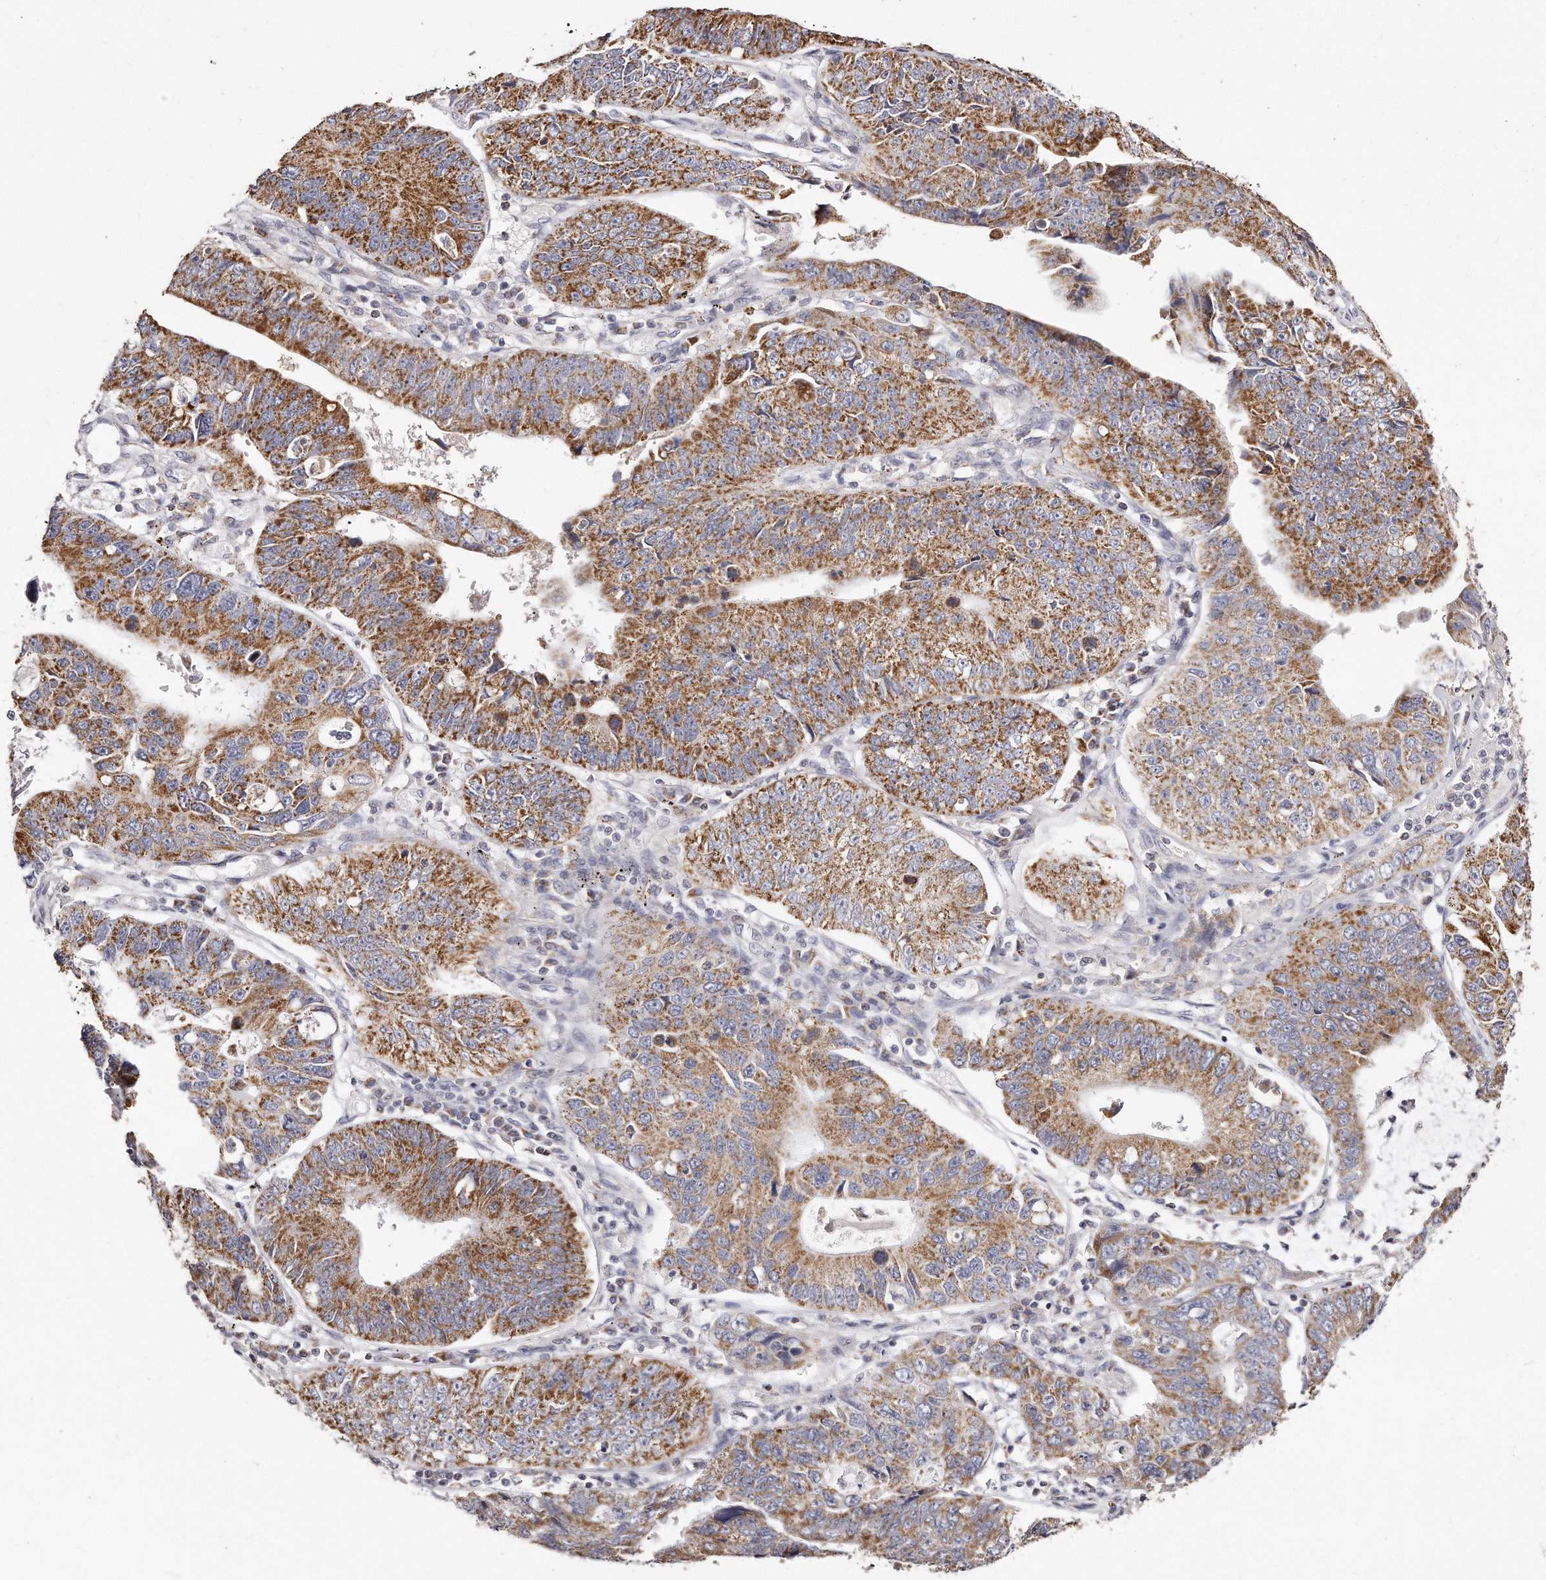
{"staining": {"intensity": "moderate", "quantity": ">75%", "location": "cytoplasmic/membranous"}, "tissue": "stomach cancer", "cell_type": "Tumor cells", "image_type": "cancer", "snomed": [{"axis": "morphology", "description": "Adenocarcinoma, NOS"}, {"axis": "topography", "description": "Stomach"}], "caption": "This is an image of IHC staining of stomach cancer (adenocarcinoma), which shows moderate positivity in the cytoplasmic/membranous of tumor cells.", "gene": "RTKN", "patient": {"sex": "male", "age": 59}}